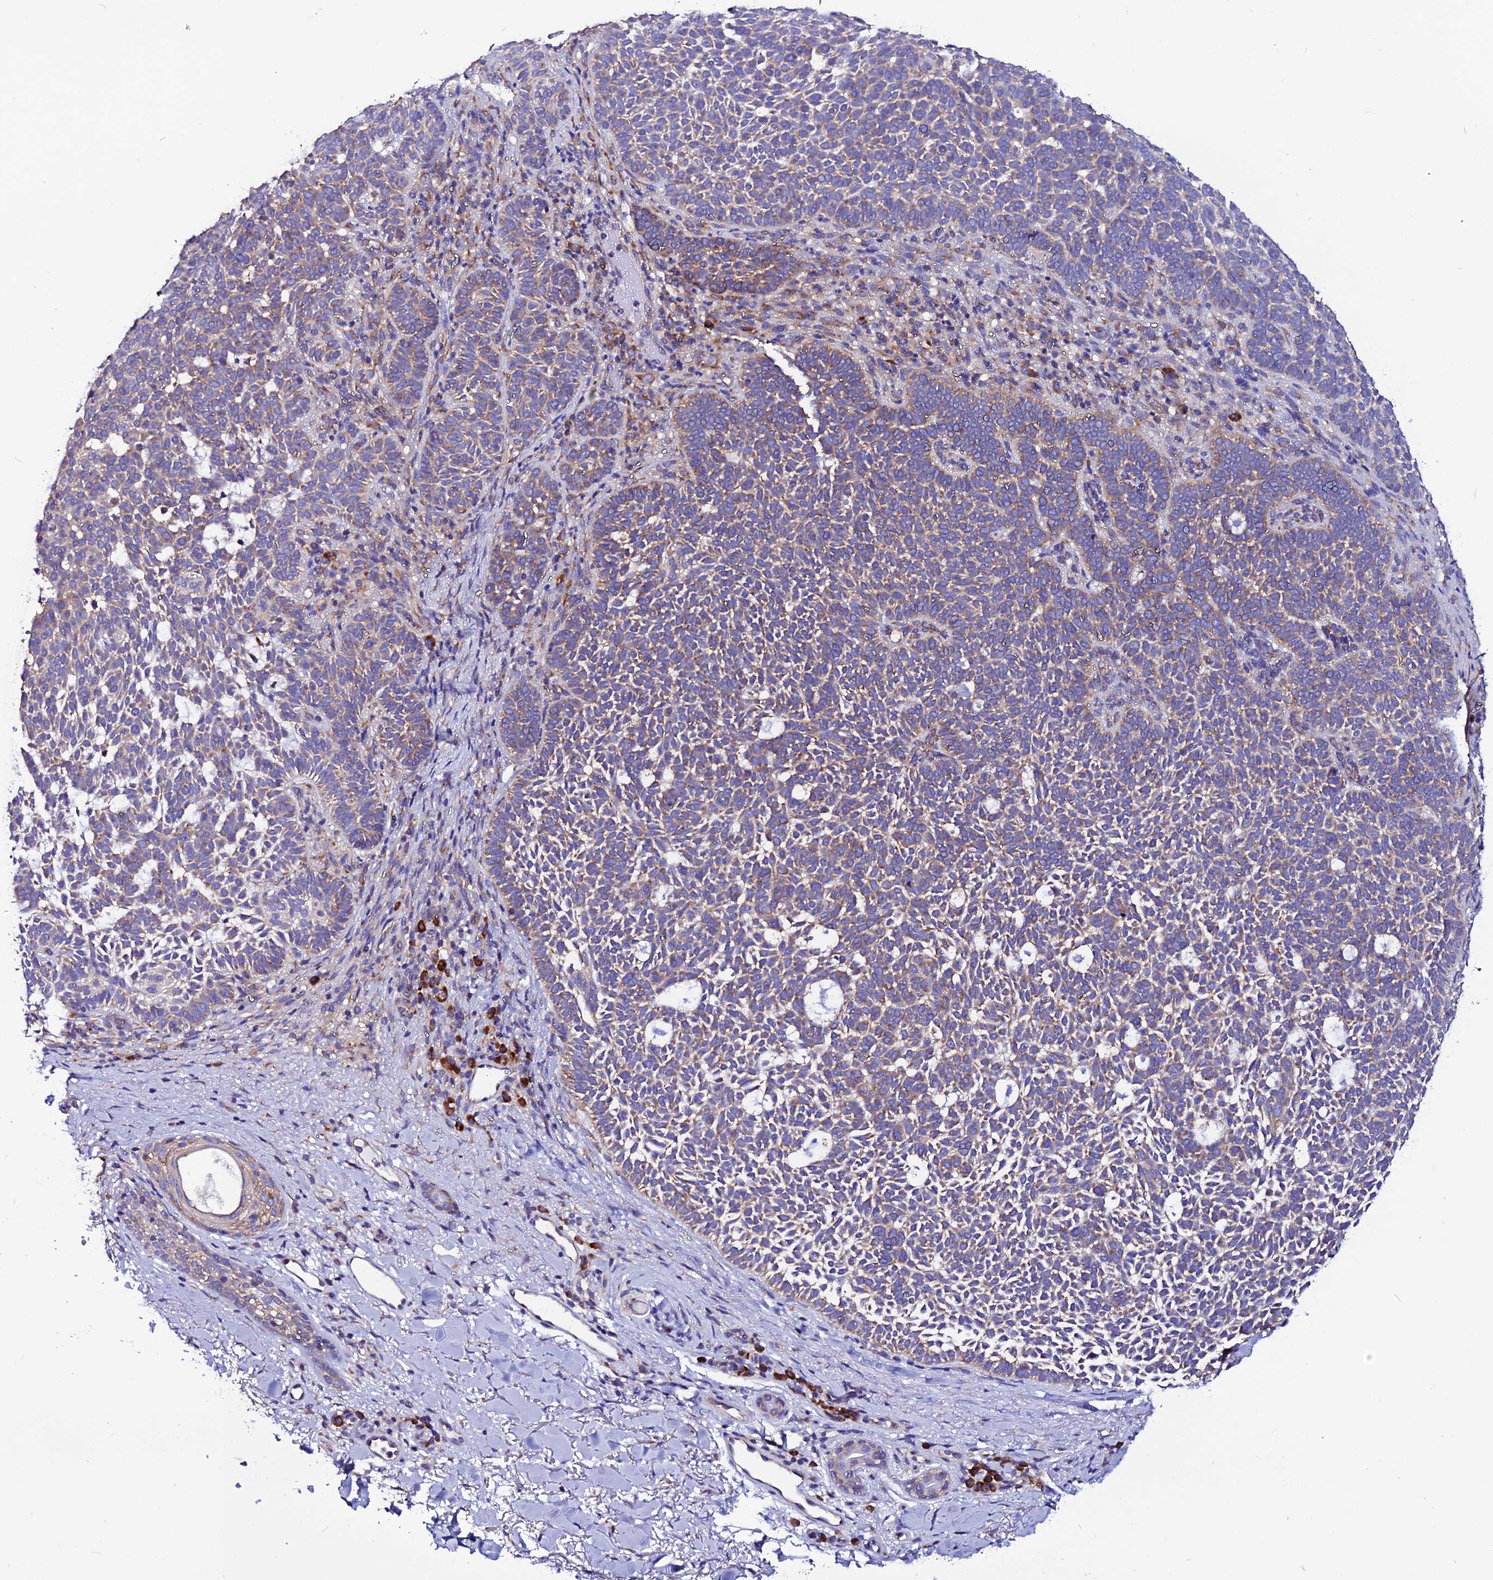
{"staining": {"intensity": "moderate", "quantity": "<25%", "location": "cytoplasmic/membranous"}, "tissue": "skin cancer", "cell_type": "Tumor cells", "image_type": "cancer", "snomed": [{"axis": "morphology", "description": "Basal cell carcinoma"}, {"axis": "topography", "description": "Skin"}], "caption": "Immunohistochemistry (IHC) image of neoplastic tissue: skin basal cell carcinoma stained using immunohistochemistry (IHC) reveals low levels of moderate protein expression localized specifically in the cytoplasmic/membranous of tumor cells, appearing as a cytoplasmic/membranous brown color.", "gene": "EEF1G", "patient": {"sex": "female", "age": 77}}